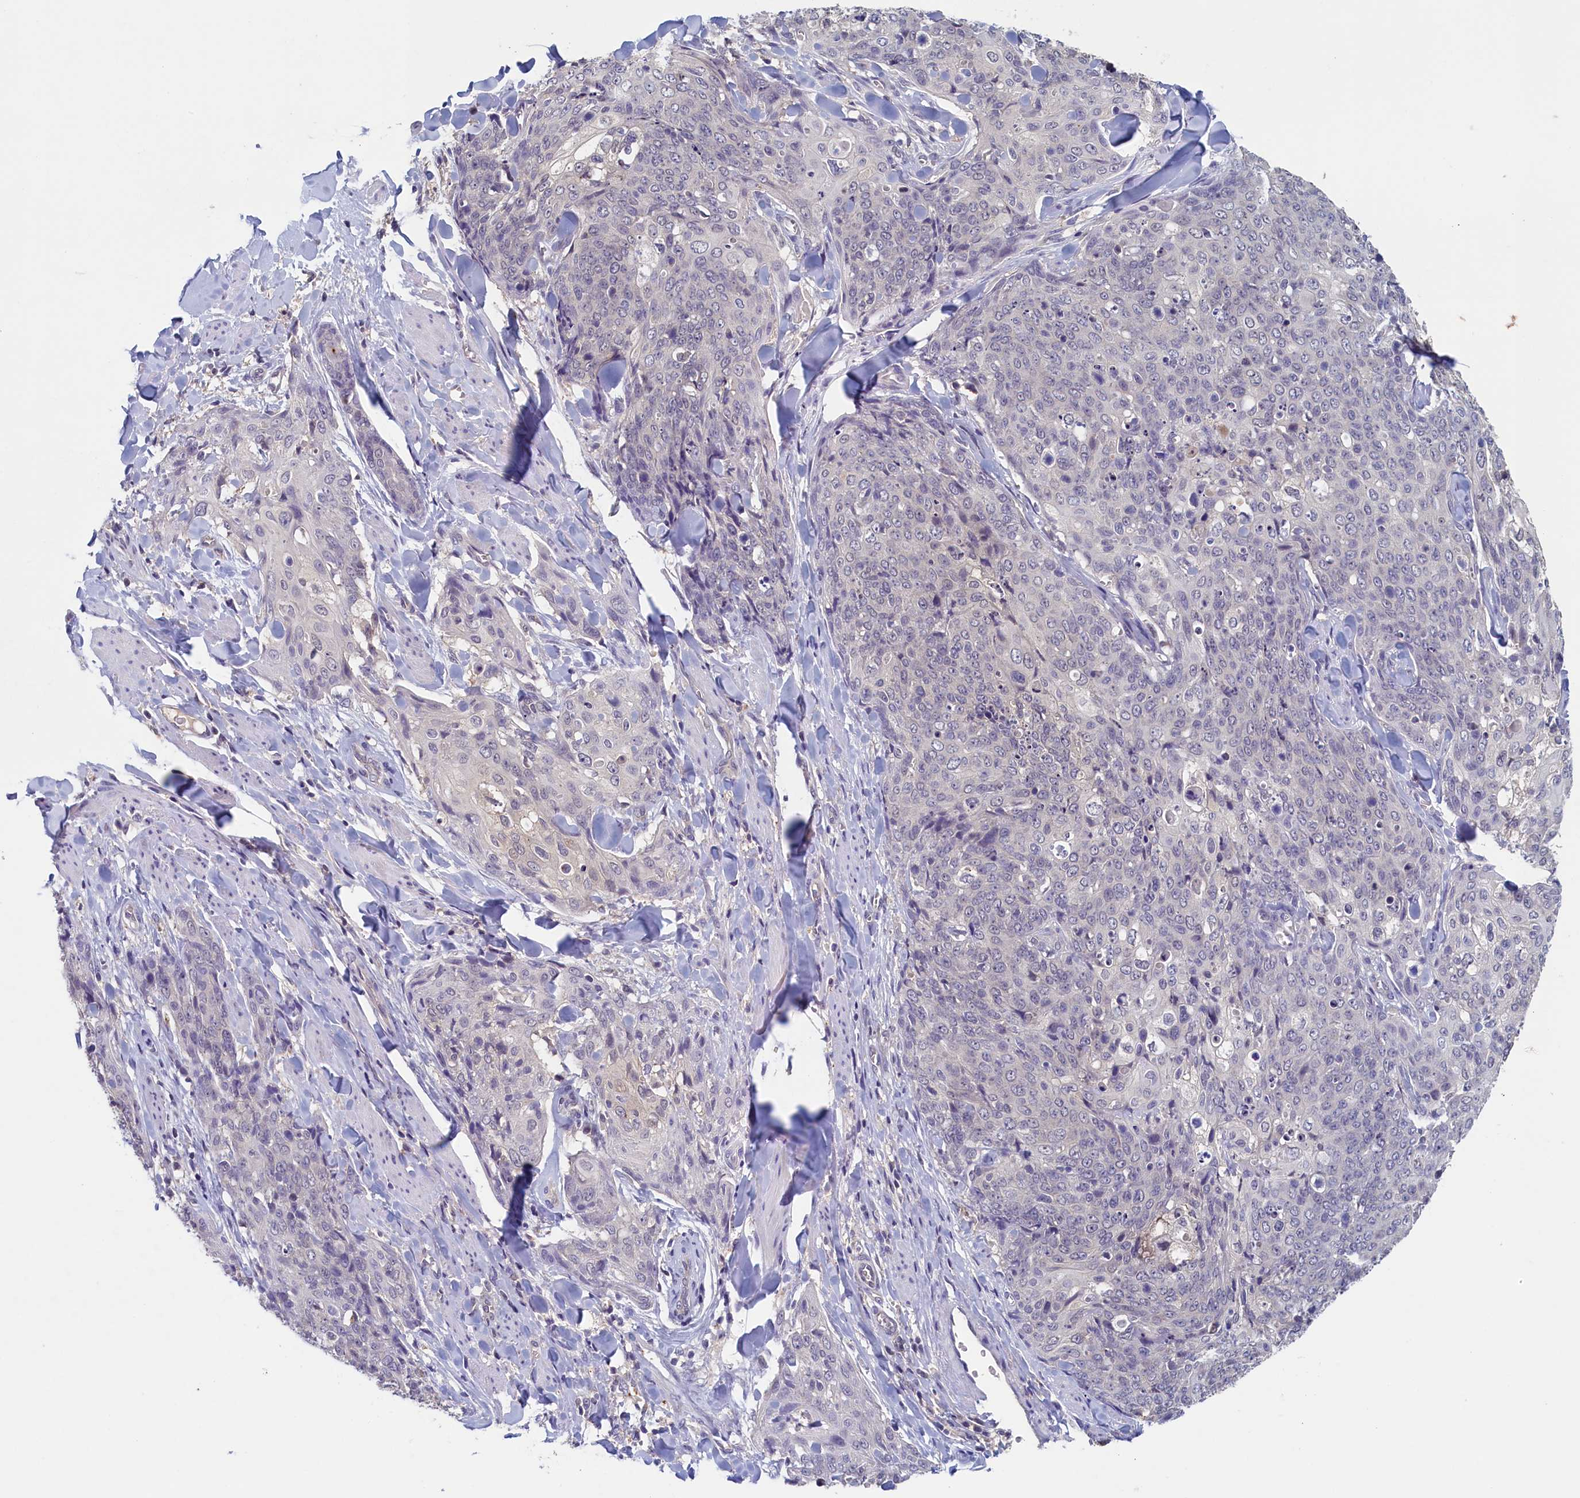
{"staining": {"intensity": "negative", "quantity": "none", "location": "none"}, "tissue": "skin cancer", "cell_type": "Tumor cells", "image_type": "cancer", "snomed": [{"axis": "morphology", "description": "Squamous cell carcinoma, NOS"}, {"axis": "topography", "description": "Skin"}, {"axis": "topography", "description": "Vulva"}], "caption": "Tumor cells are negative for brown protein staining in squamous cell carcinoma (skin).", "gene": "NUBP2", "patient": {"sex": "female", "age": 85}}